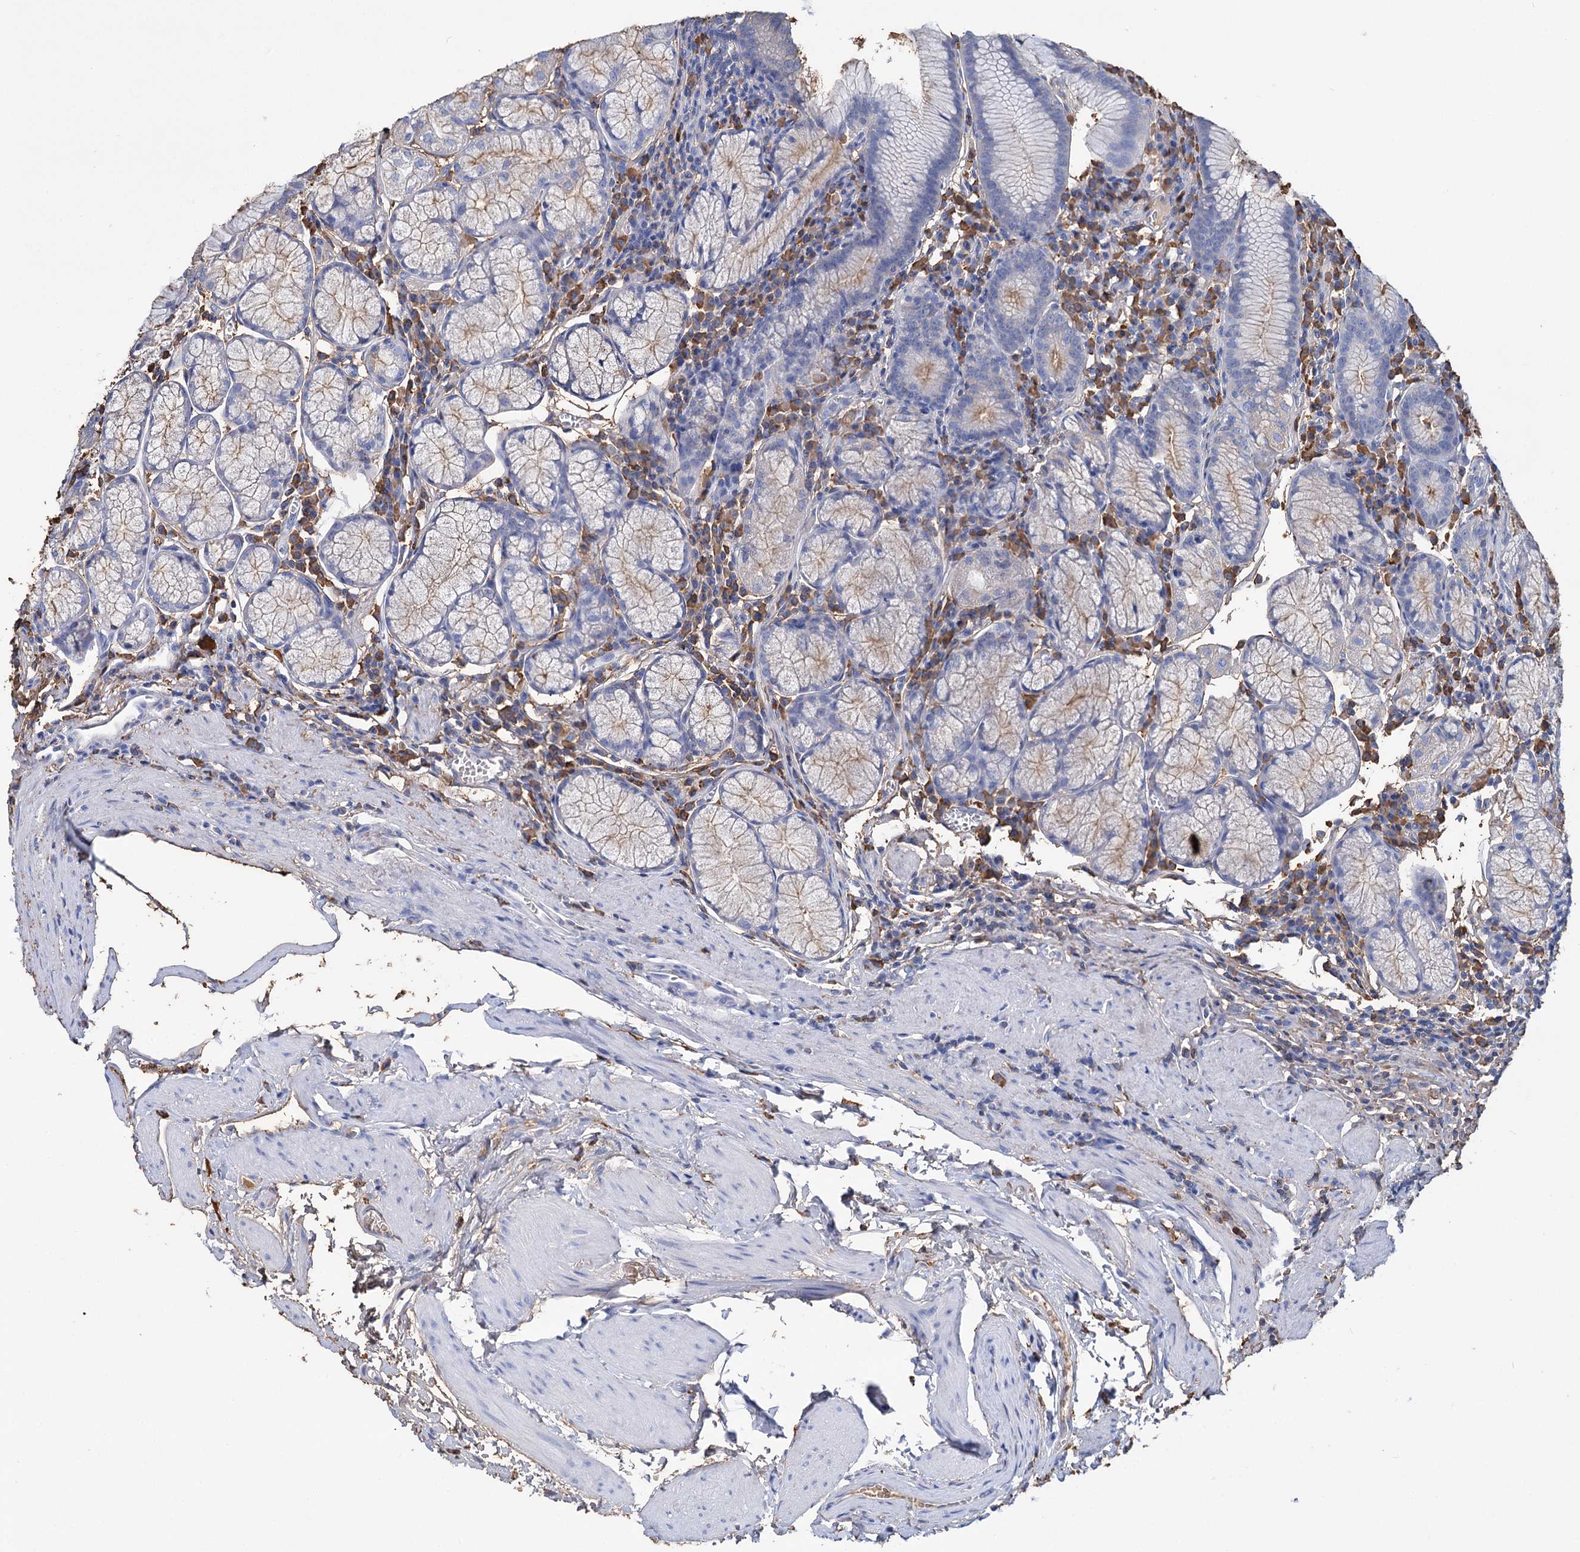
{"staining": {"intensity": "weak", "quantity": "25%-75%", "location": "cytoplasmic/membranous"}, "tissue": "stomach", "cell_type": "Glandular cells", "image_type": "normal", "snomed": [{"axis": "morphology", "description": "Normal tissue, NOS"}, {"axis": "topography", "description": "Stomach"}], "caption": "DAB immunohistochemical staining of benign human stomach demonstrates weak cytoplasmic/membranous protein staining in approximately 25%-75% of glandular cells. Immunohistochemistry (ihc) stains the protein of interest in brown and the nuclei are stained blue.", "gene": "FBXW12", "patient": {"sex": "male", "age": 55}}